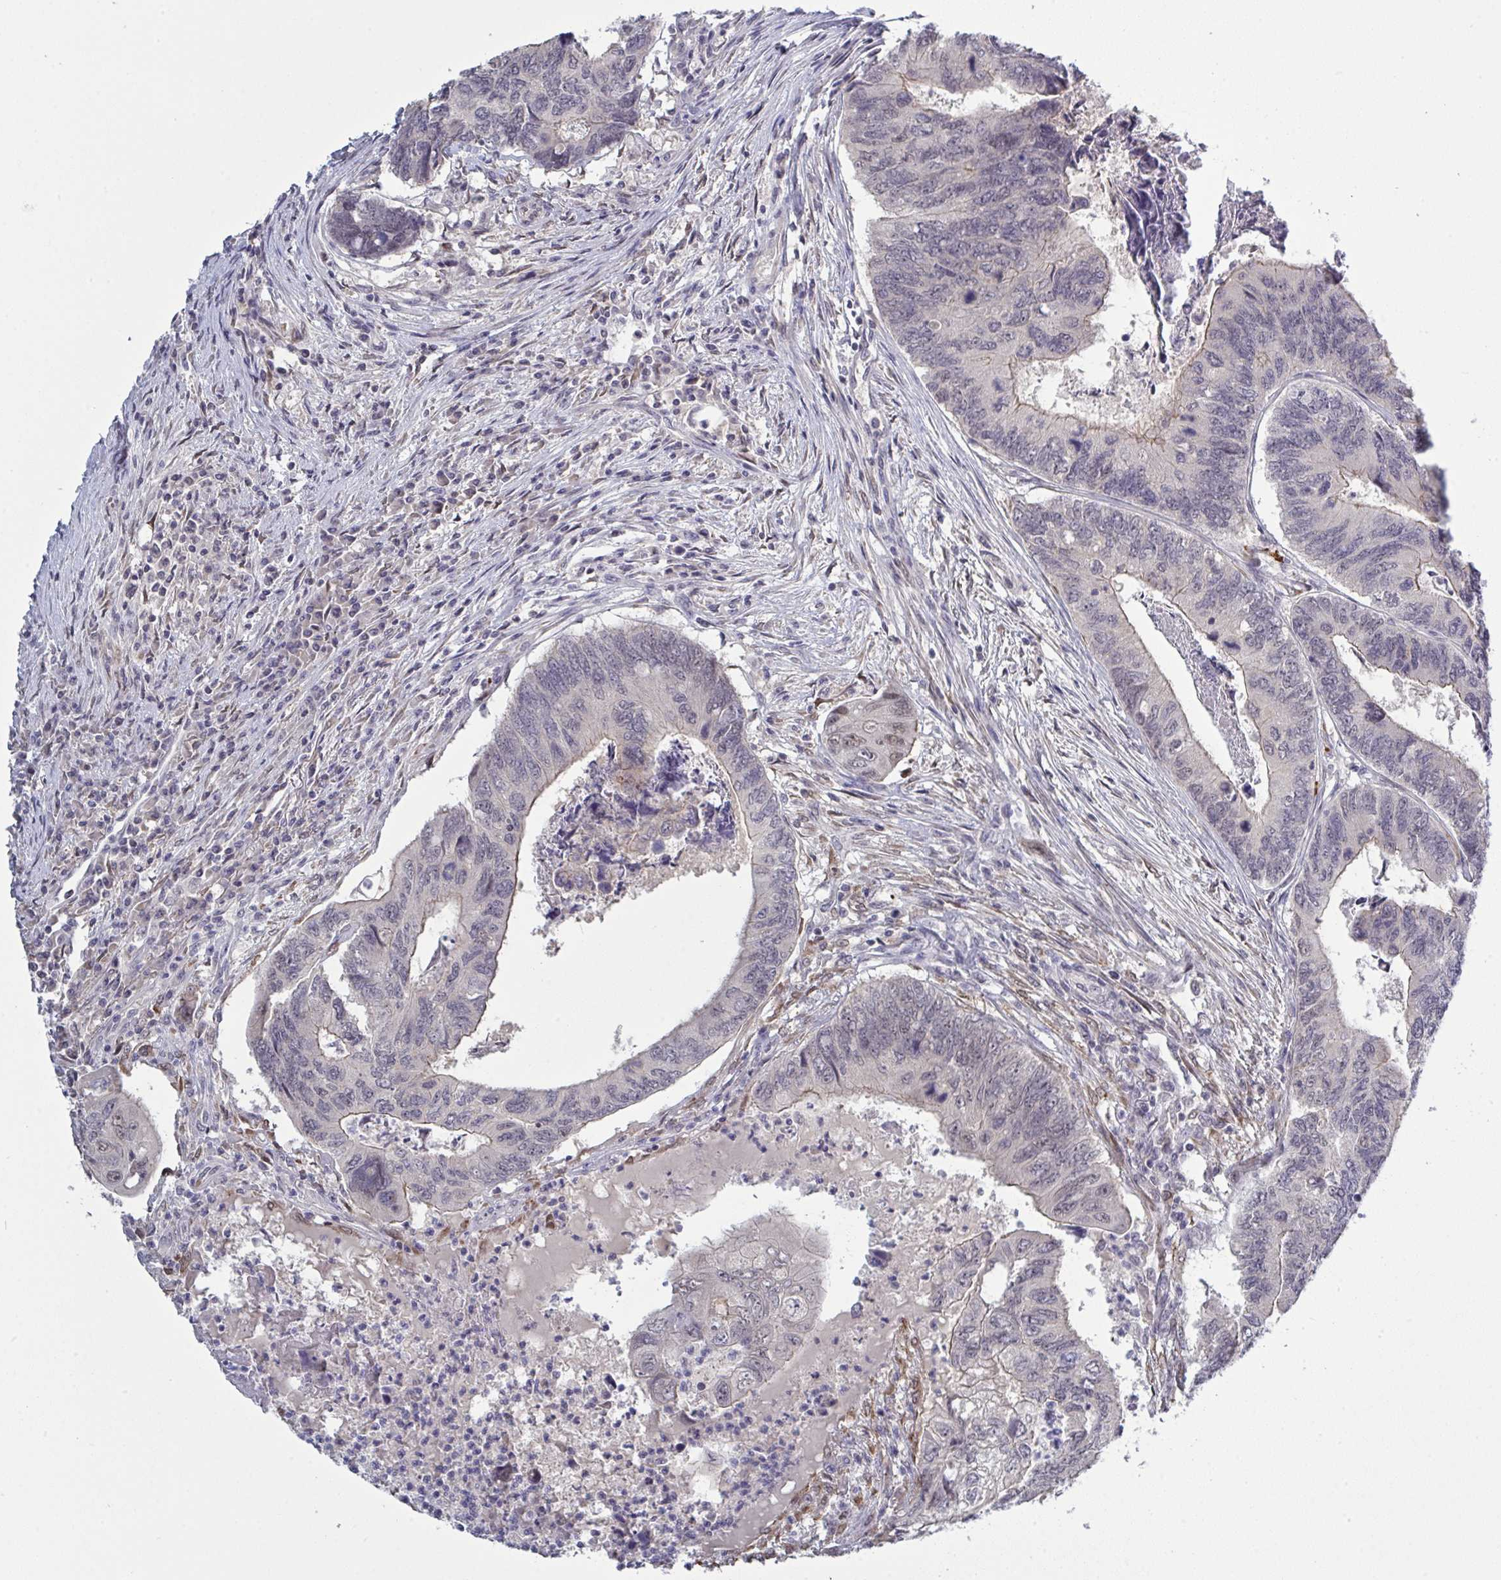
{"staining": {"intensity": "weak", "quantity": "25%-75%", "location": "cytoplasmic/membranous"}, "tissue": "colorectal cancer", "cell_type": "Tumor cells", "image_type": "cancer", "snomed": [{"axis": "morphology", "description": "Adenocarcinoma, NOS"}, {"axis": "topography", "description": "Colon"}], "caption": "This photomicrograph exhibits immunohistochemistry (IHC) staining of human colorectal cancer, with low weak cytoplasmic/membranous expression in about 25%-75% of tumor cells.", "gene": "ZNF784", "patient": {"sex": "female", "age": 67}}